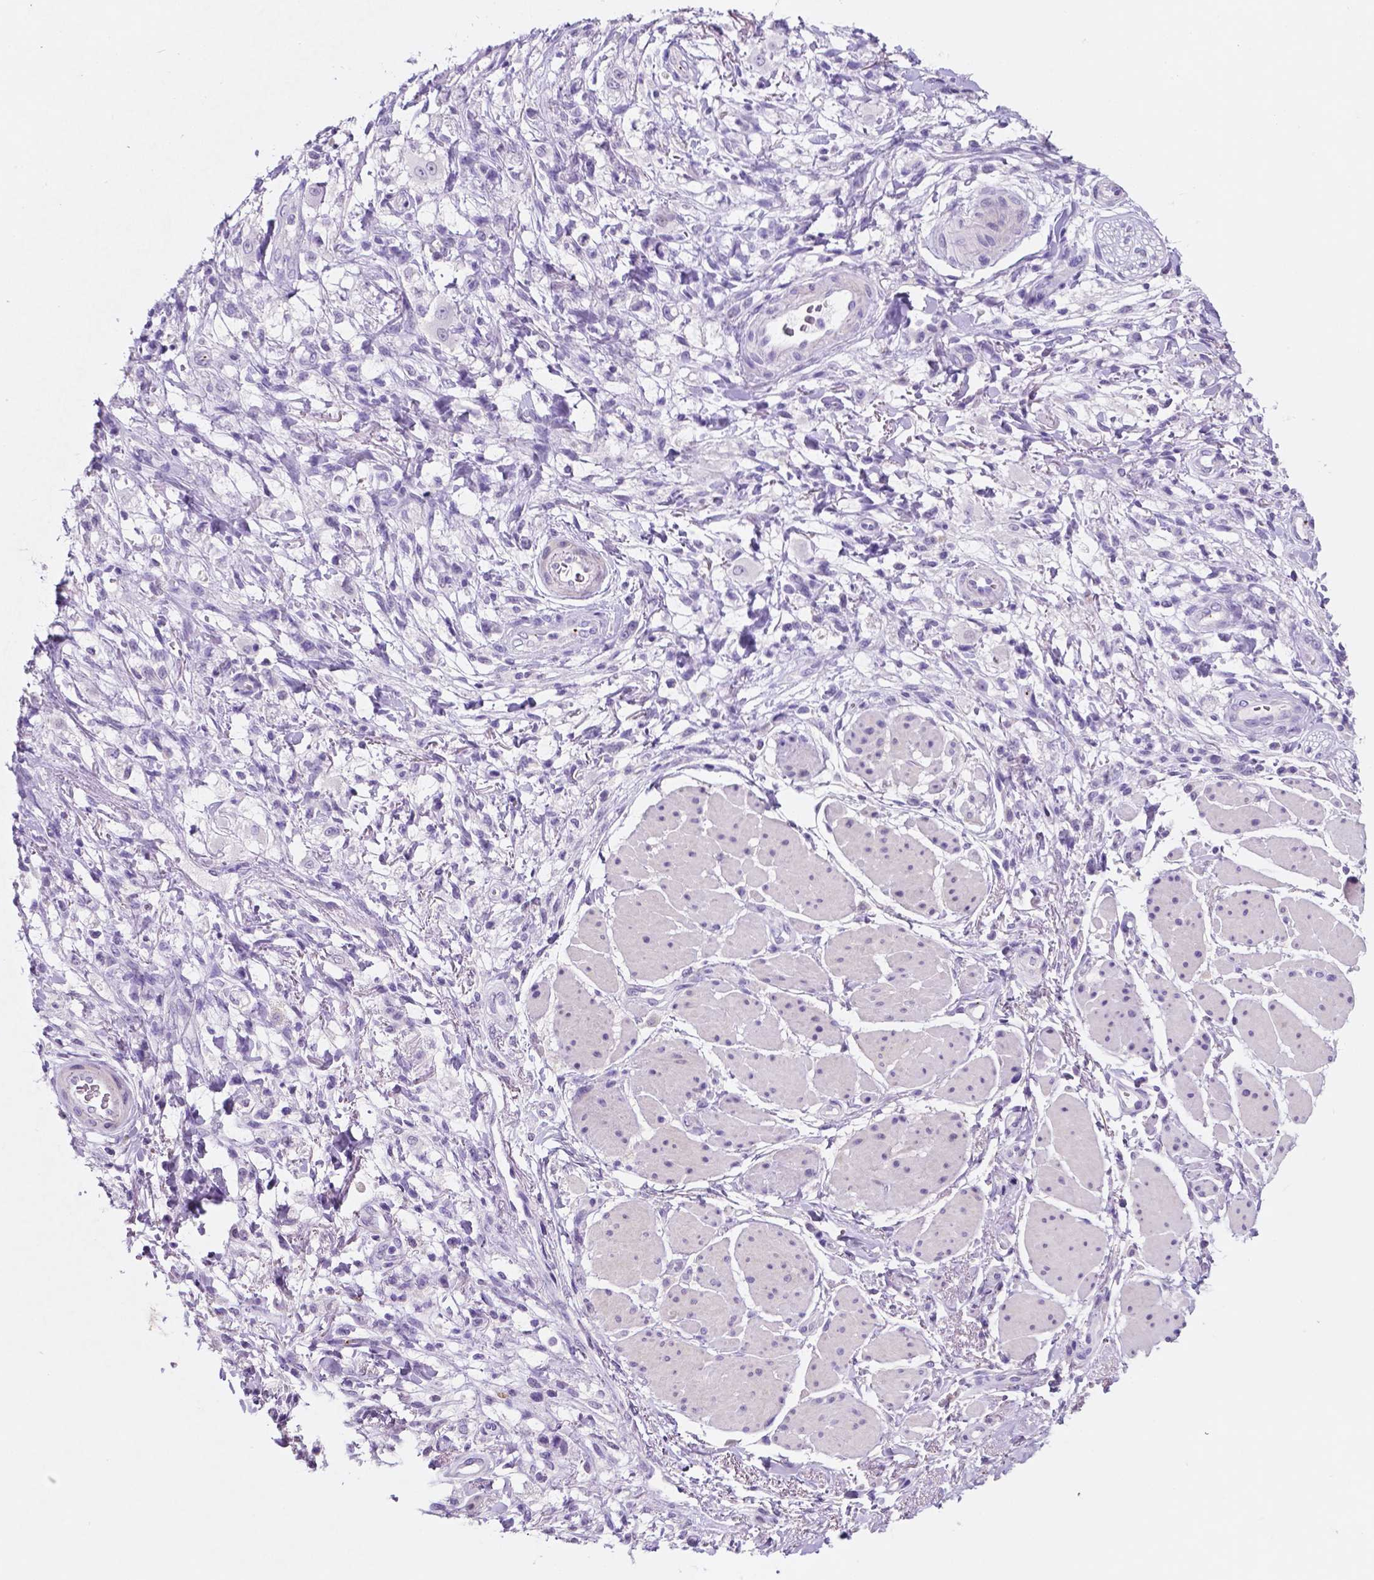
{"staining": {"intensity": "negative", "quantity": "none", "location": "none"}, "tissue": "stomach cancer", "cell_type": "Tumor cells", "image_type": "cancer", "snomed": [{"axis": "morphology", "description": "Adenocarcinoma, NOS"}, {"axis": "topography", "description": "Stomach"}], "caption": "The immunohistochemistry (IHC) micrograph has no significant expression in tumor cells of stomach cancer (adenocarcinoma) tissue. The staining was performed using DAB to visualize the protein expression in brown, while the nuclei were stained in blue with hematoxylin (Magnification: 20x).", "gene": "EBLN2", "patient": {"sex": "female", "age": 60}}